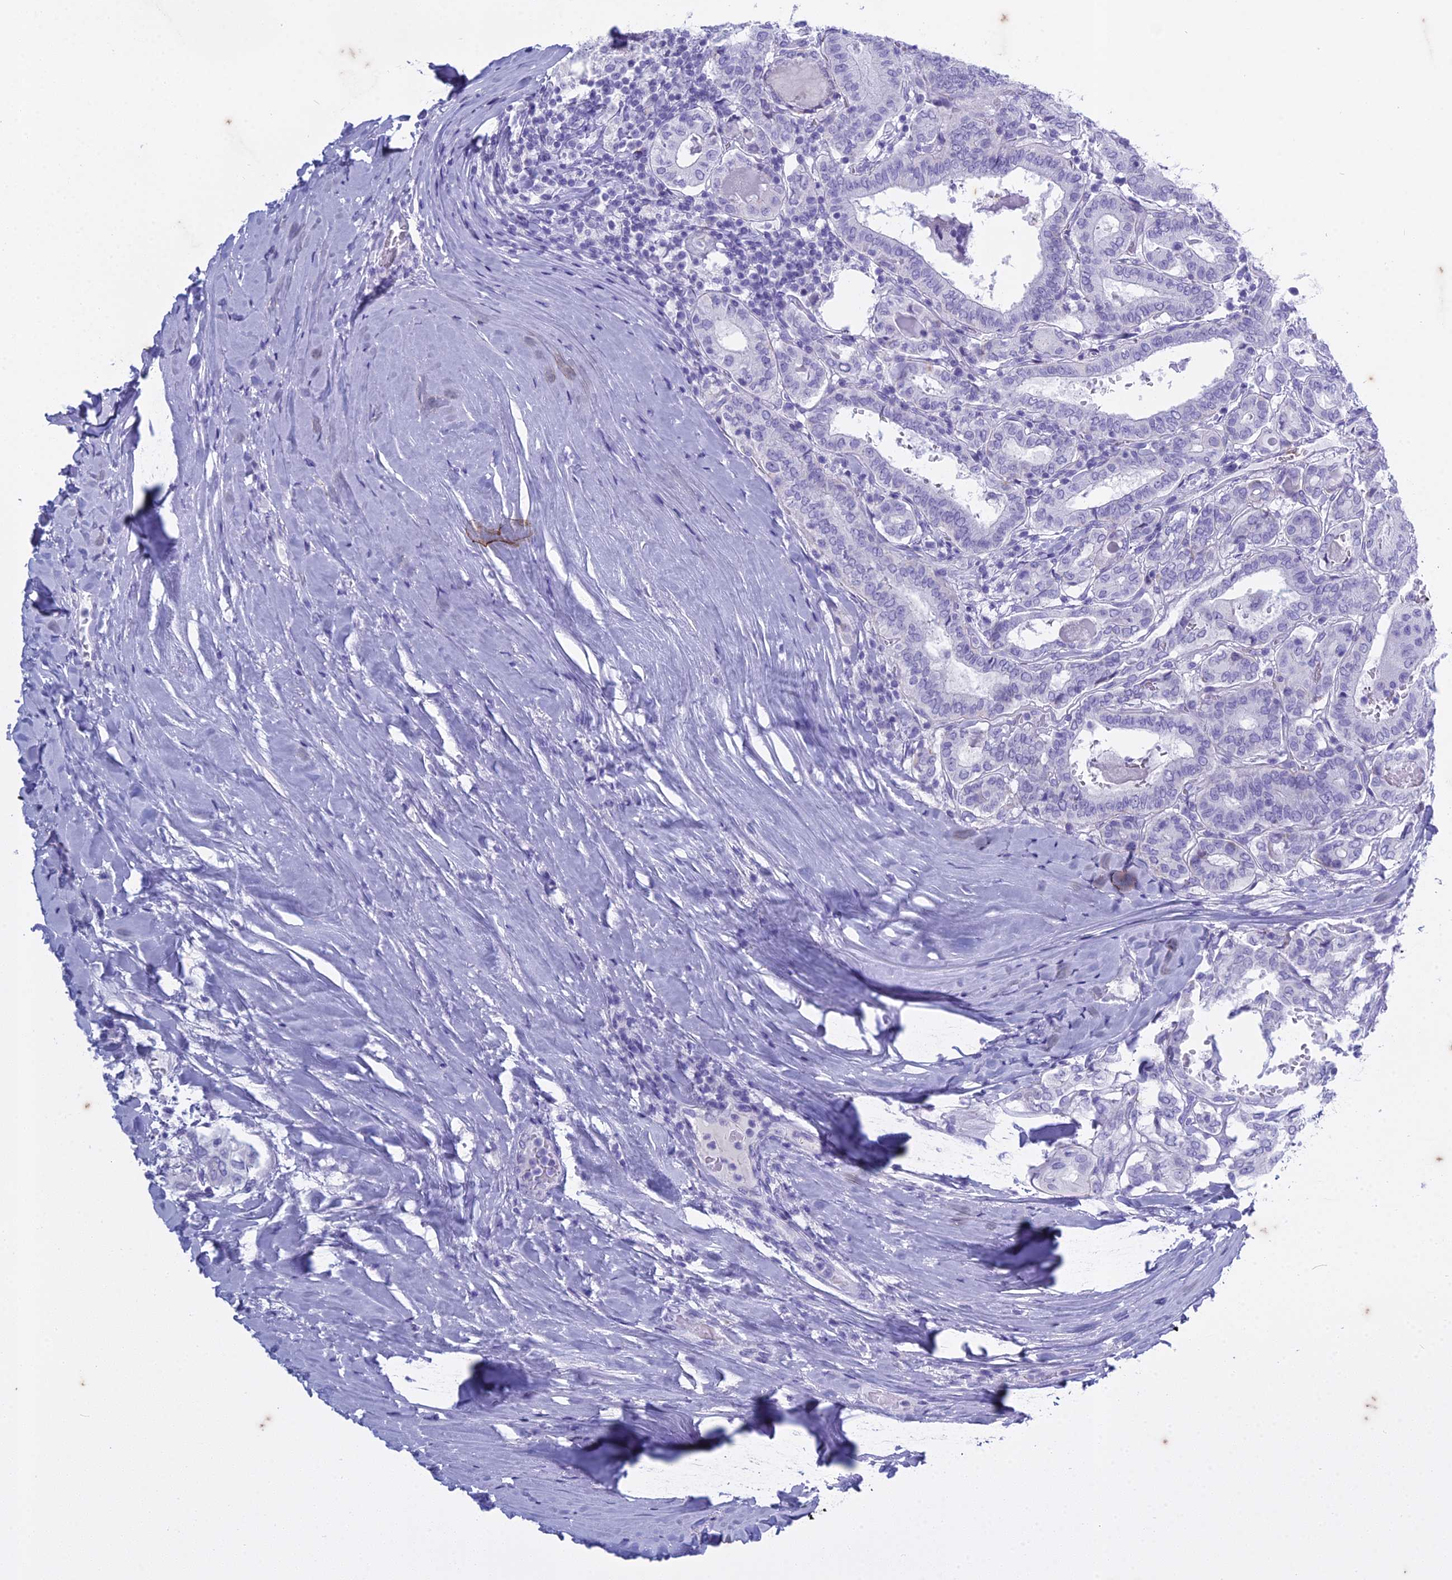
{"staining": {"intensity": "negative", "quantity": "none", "location": "none"}, "tissue": "thyroid cancer", "cell_type": "Tumor cells", "image_type": "cancer", "snomed": [{"axis": "morphology", "description": "Papillary adenocarcinoma, NOS"}, {"axis": "topography", "description": "Thyroid gland"}], "caption": "An immunohistochemistry (IHC) micrograph of thyroid cancer (papillary adenocarcinoma) is shown. There is no staining in tumor cells of thyroid cancer (papillary adenocarcinoma).", "gene": "HMGB4", "patient": {"sex": "female", "age": 72}}